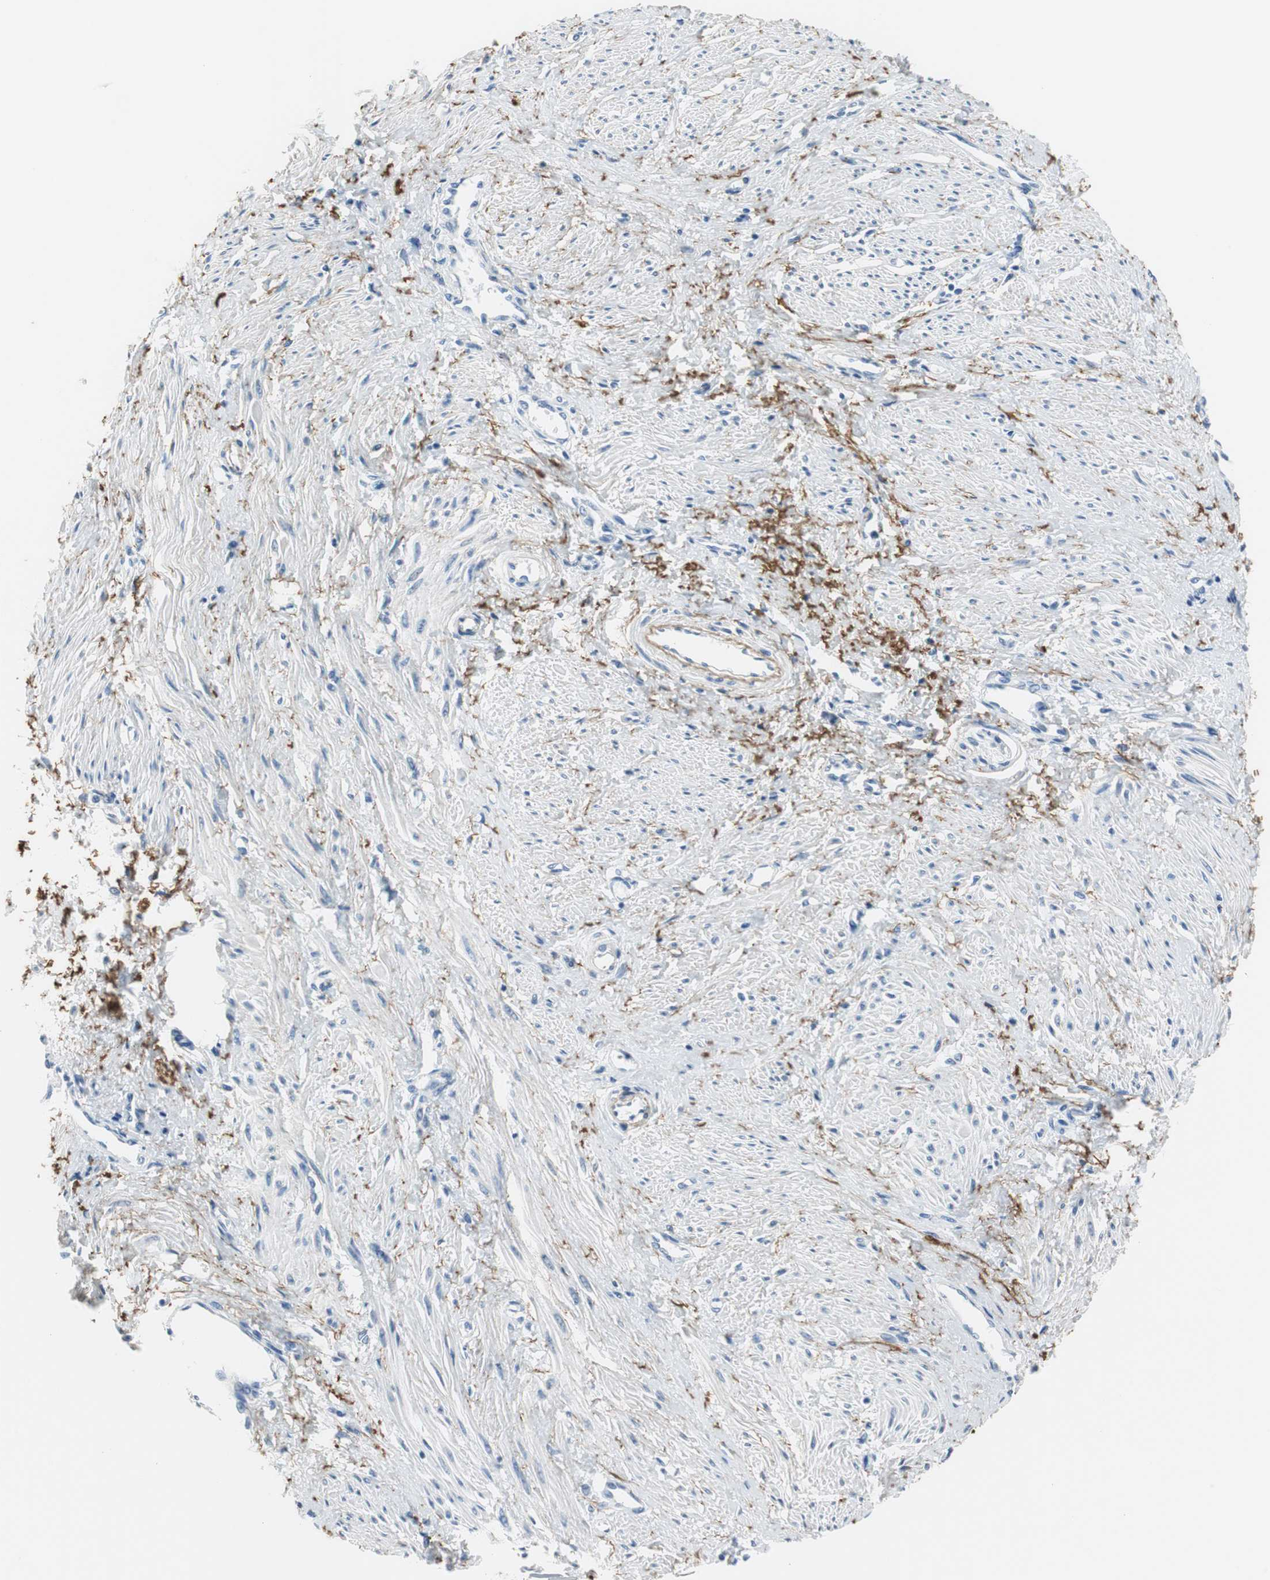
{"staining": {"intensity": "negative", "quantity": "none", "location": "none"}, "tissue": "smooth muscle", "cell_type": "Smooth muscle cells", "image_type": "normal", "snomed": [{"axis": "morphology", "description": "Normal tissue, NOS"}, {"axis": "topography", "description": "Smooth muscle"}, {"axis": "topography", "description": "Uterus"}], "caption": "Human smooth muscle stained for a protein using immunohistochemistry displays no staining in smooth muscle cells.", "gene": "MUC7", "patient": {"sex": "female", "age": 39}}